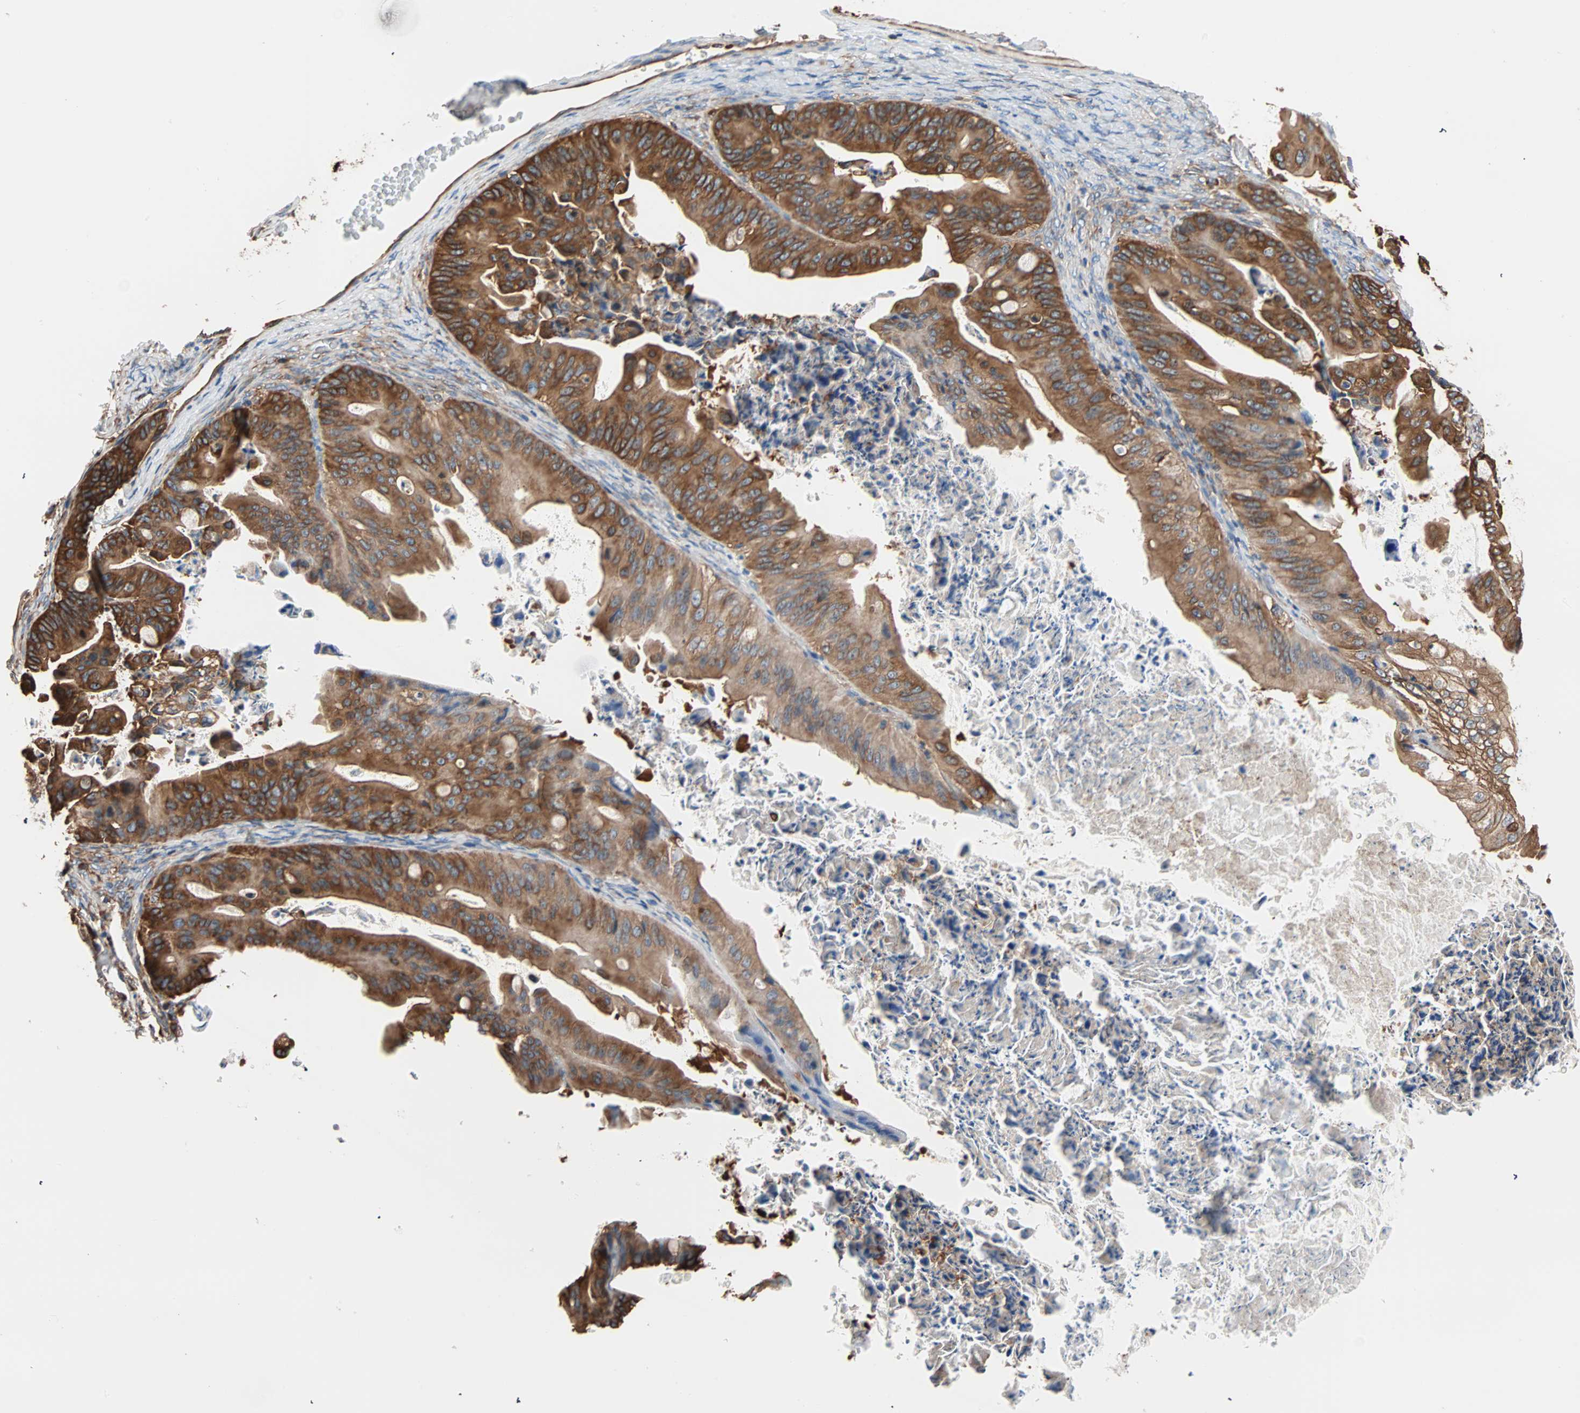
{"staining": {"intensity": "strong", "quantity": ">75%", "location": "cytoplasmic/membranous"}, "tissue": "ovarian cancer", "cell_type": "Tumor cells", "image_type": "cancer", "snomed": [{"axis": "morphology", "description": "Cystadenocarcinoma, mucinous, NOS"}, {"axis": "topography", "description": "Ovary"}], "caption": "Brown immunohistochemical staining in human mucinous cystadenocarcinoma (ovarian) shows strong cytoplasmic/membranous positivity in about >75% of tumor cells.", "gene": "EEF2", "patient": {"sex": "female", "age": 37}}